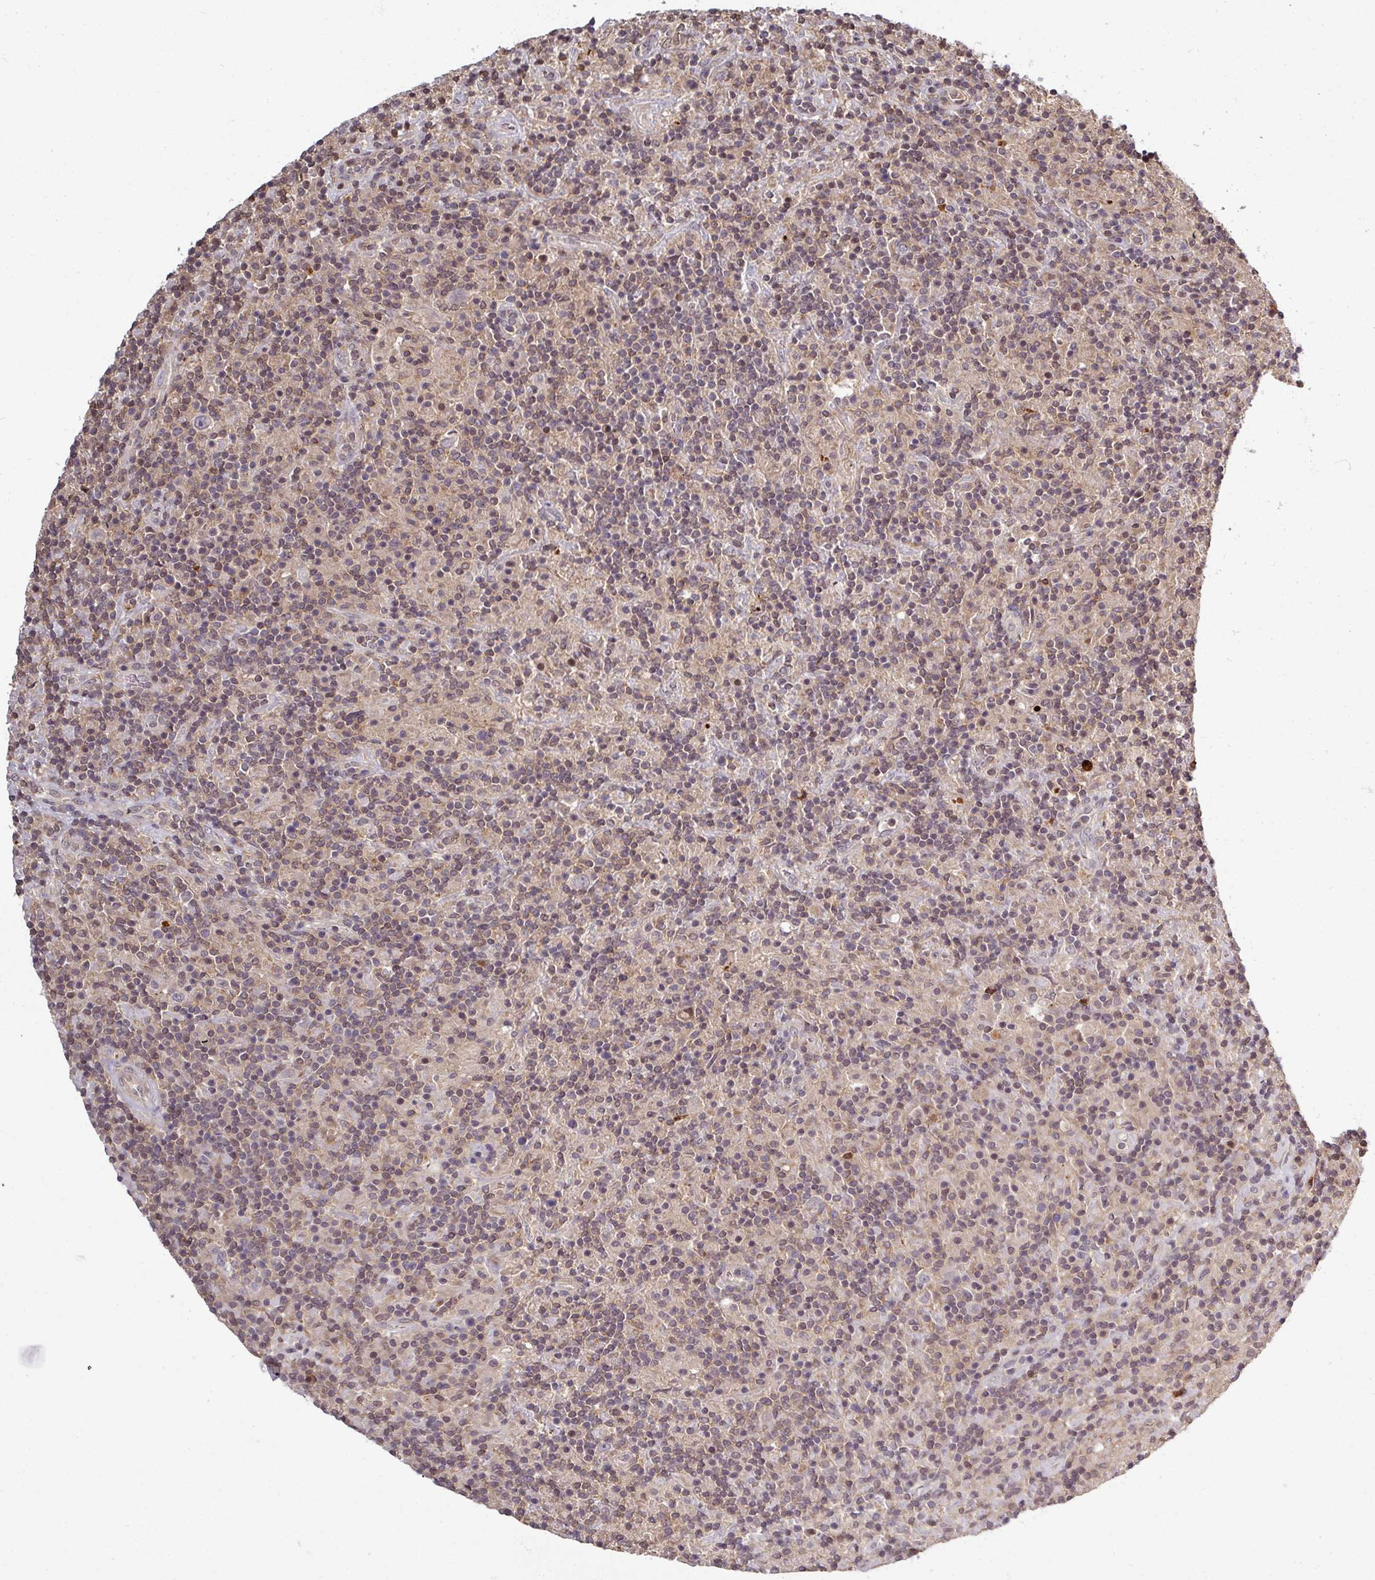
{"staining": {"intensity": "negative", "quantity": "none", "location": "none"}, "tissue": "lymphoma", "cell_type": "Tumor cells", "image_type": "cancer", "snomed": [{"axis": "morphology", "description": "Hodgkin's disease, NOS"}, {"axis": "topography", "description": "Lymph node"}], "caption": "Micrograph shows no significant protein positivity in tumor cells of lymphoma. (DAB immunohistochemistry with hematoxylin counter stain).", "gene": "TUSC3", "patient": {"sex": "male", "age": 70}}